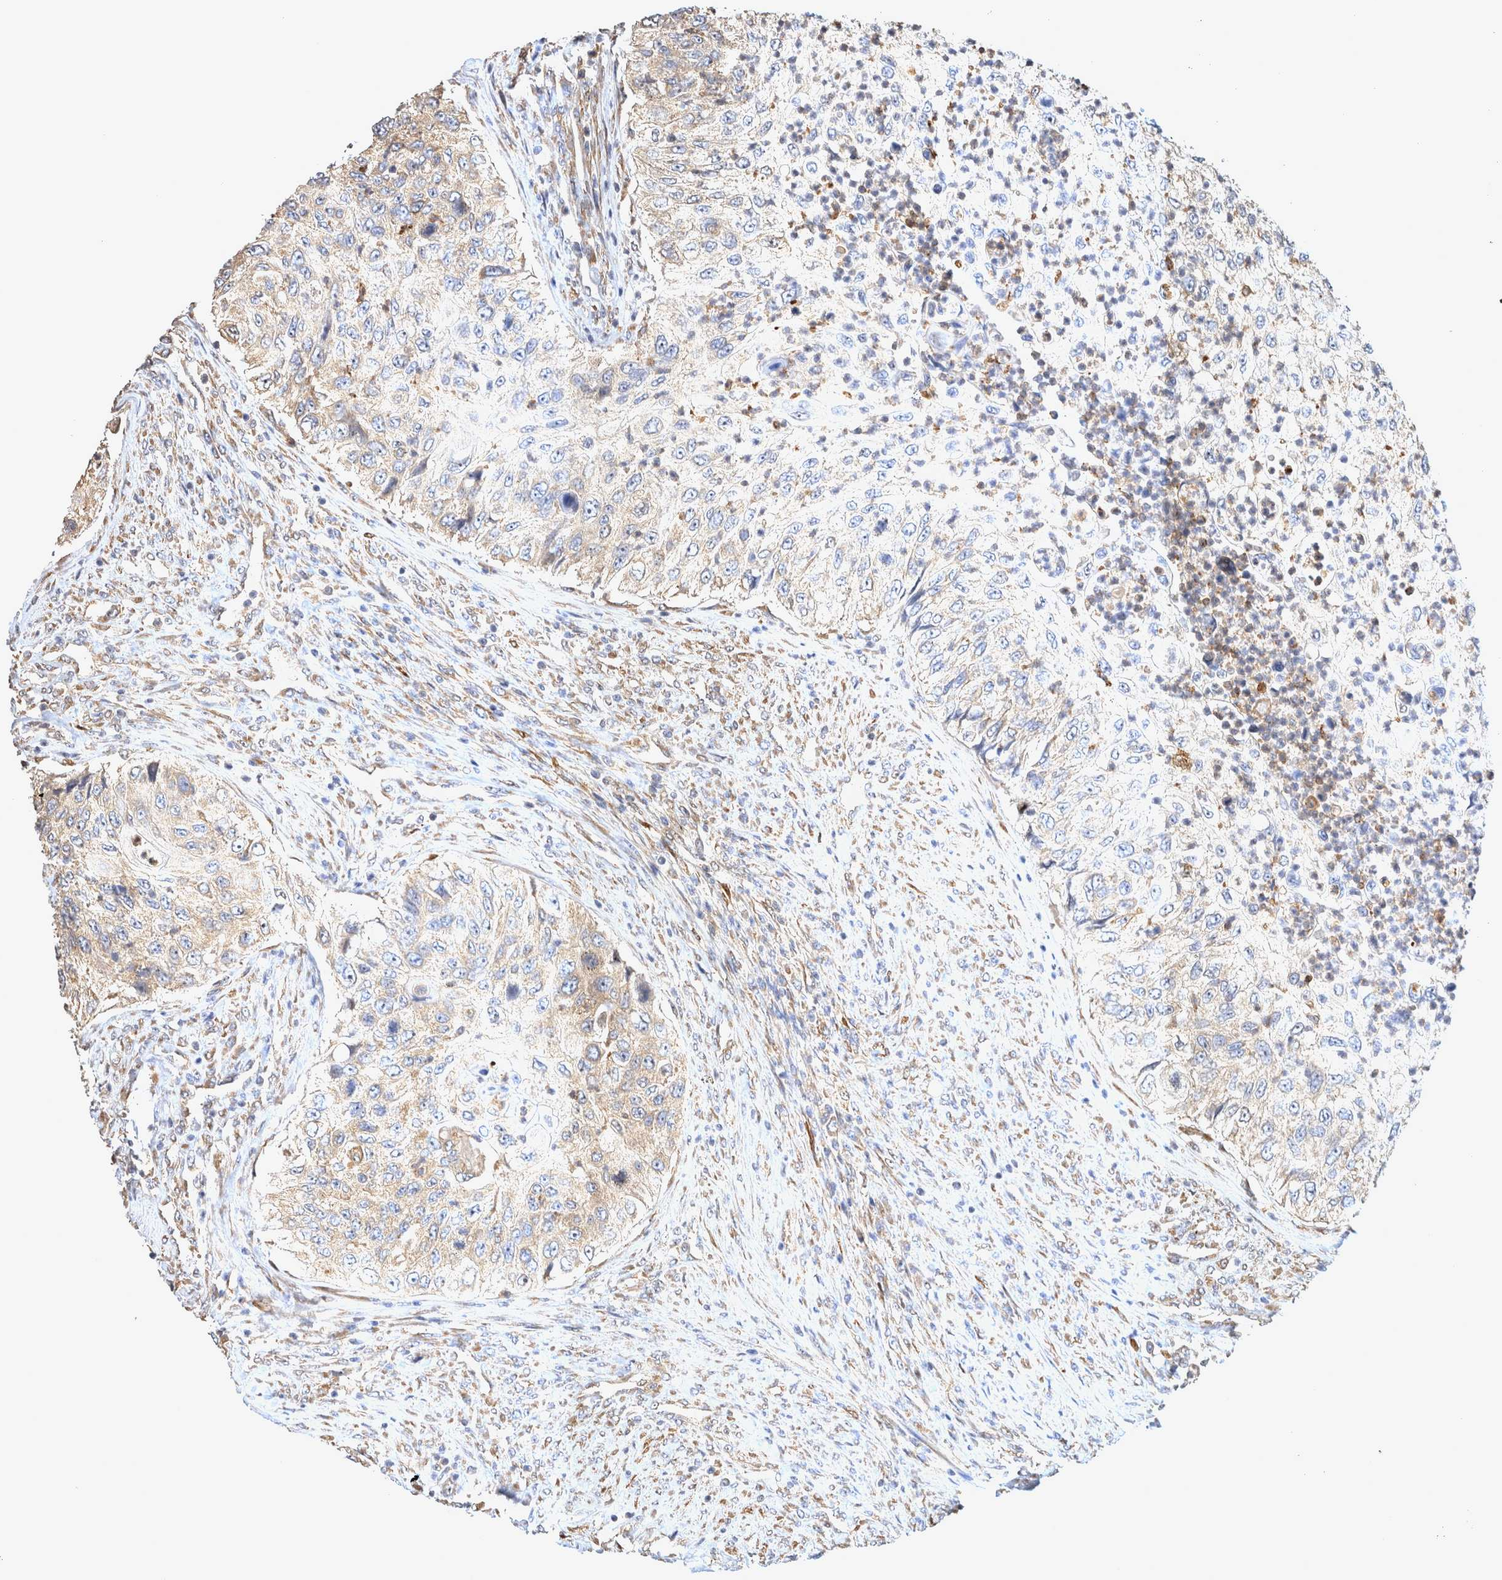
{"staining": {"intensity": "weak", "quantity": "<25%", "location": "cytoplasmic/membranous"}, "tissue": "urothelial cancer", "cell_type": "Tumor cells", "image_type": "cancer", "snomed": [{"axis": "morphology", "description": "Urothelial carcinoma, High grade"}, {"axis": "topography", "description": "Urinary bladder"}], "caption": "Human urothelial cancer stained for a protein using immunohistochemistry (IHC) demonstrates no staining in tumor cells.", "gene": "ATXN2", "patient": {"sex": "female", "age": 60}}